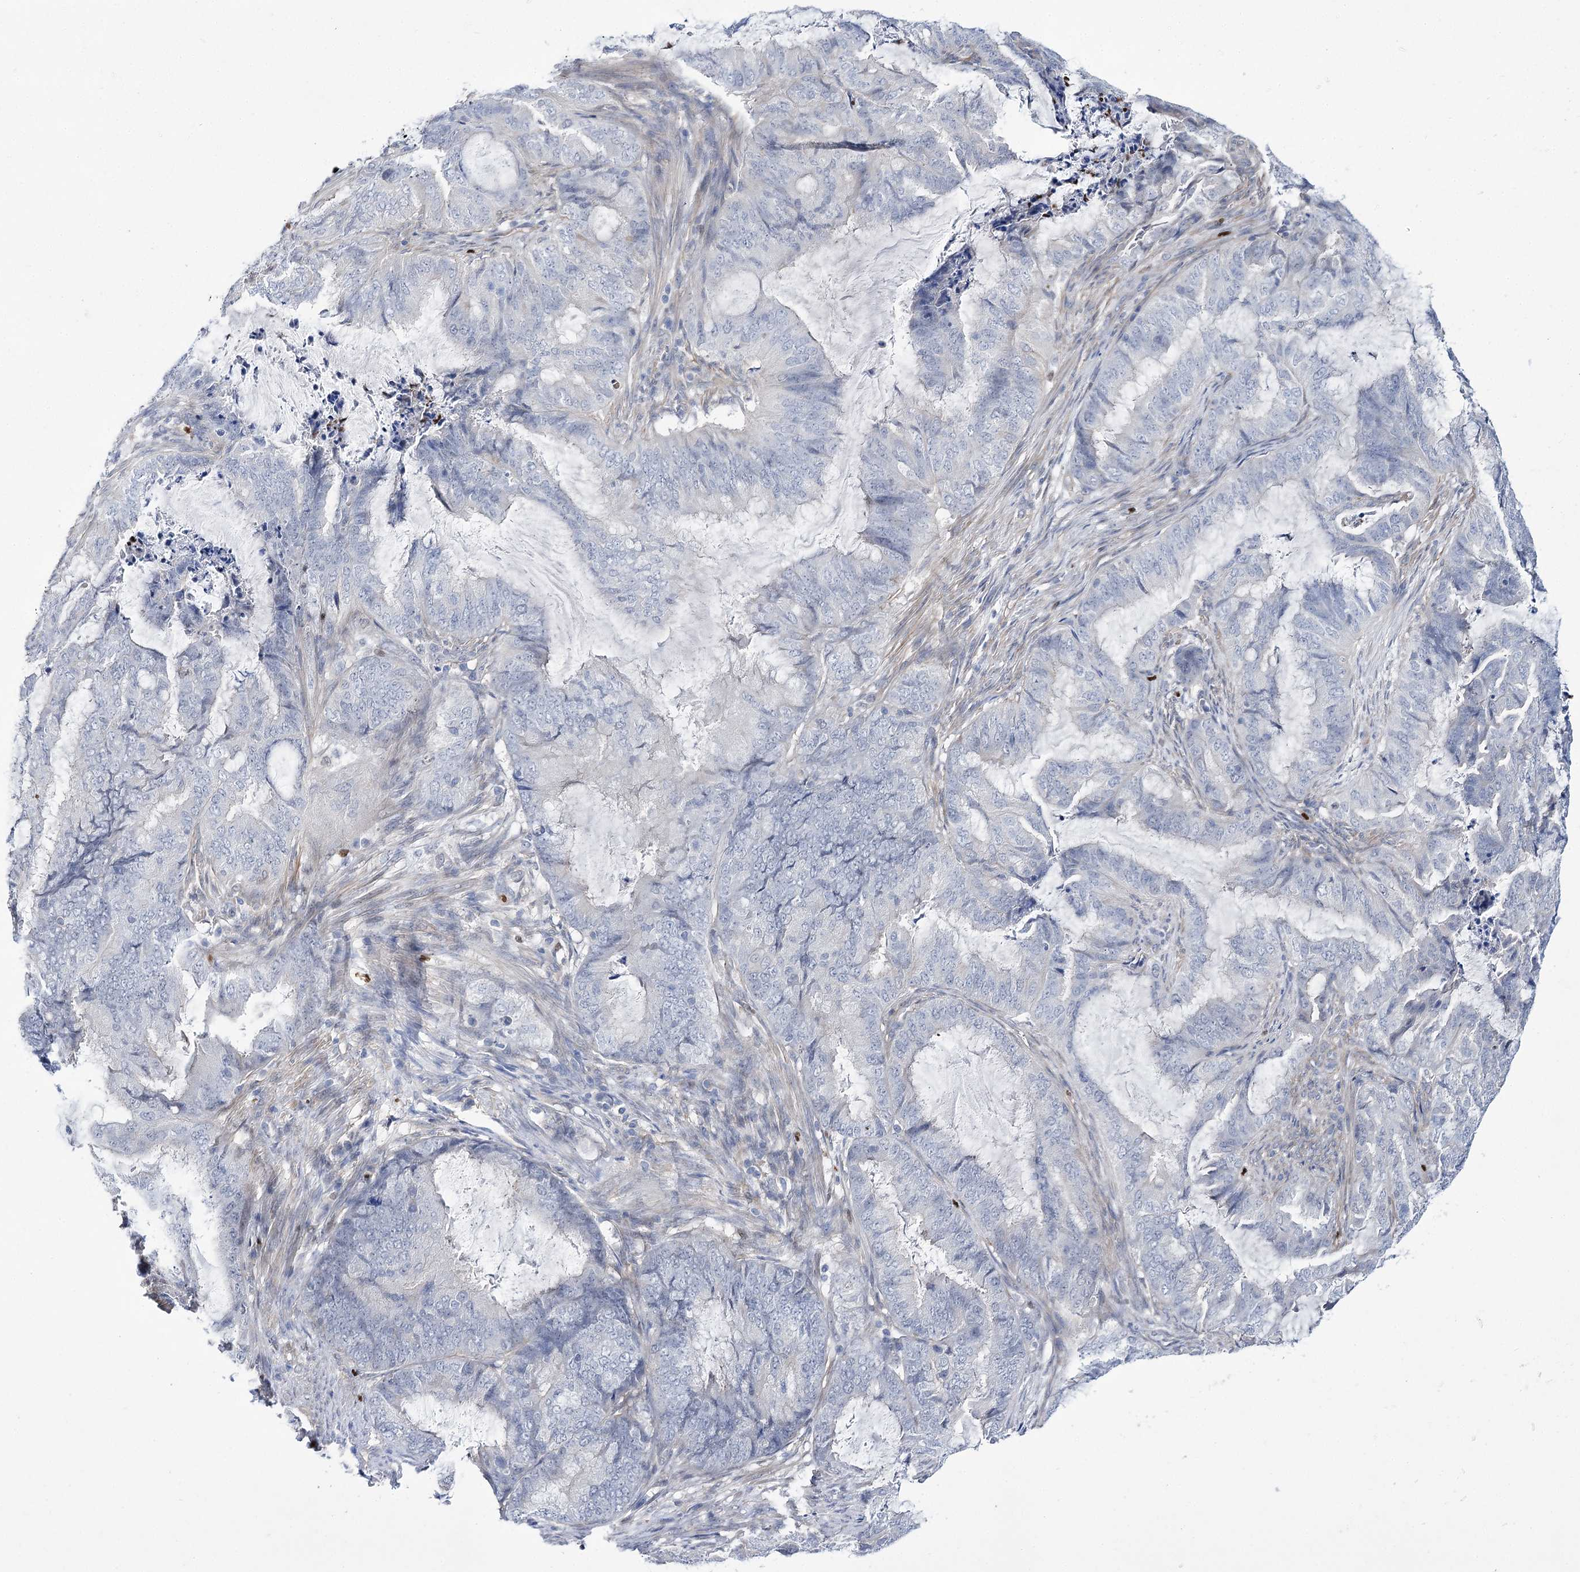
{"staining": {"intensity": "negative", "quantity": "none", "location": "none"}, "tissue": "endometrial cancer", "cell_type": "Tumor cells", "image_type": "cancer", "snomed": [{"axis": "morphology", "description": "Adenocarcinoma, NOS"}, {"axis": "topography", "description": "Endometrium"}], "caption": "Immunohistochemistry (IHC) image of neoplastic tissue: endometrial cancer (adenocarcinoma) stained with DAB reveals no significant protein positivity in tumor cells.", "gene": "THAP6", "patient": {"sex": "female", "age": 51}}